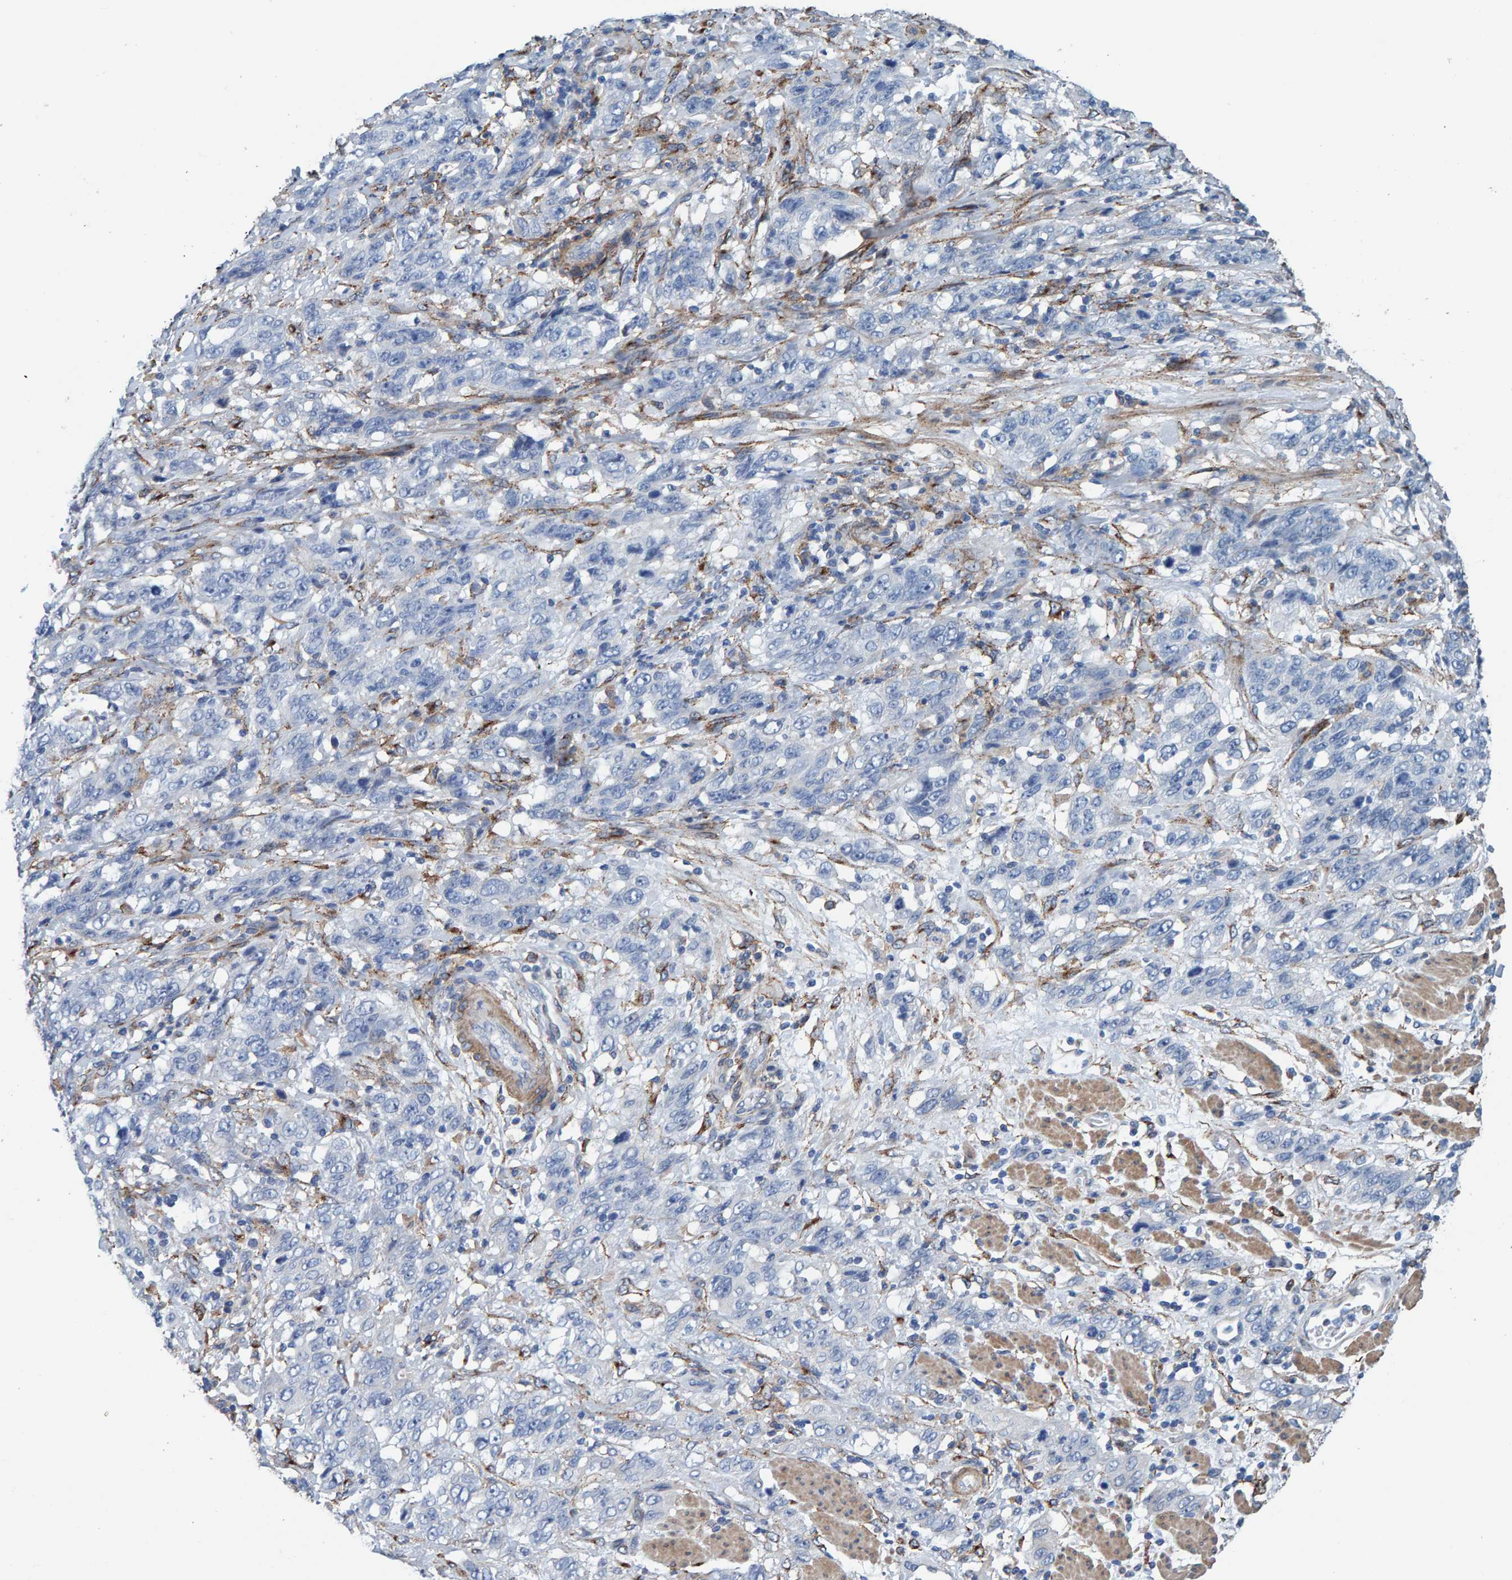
{"staining": {"intensity": "negative", "quantity": "none", "location": "none"}, "tissue": "stomach cancer", "cell_type": "Tumor cells", "image_type": "cancer", "snomed": [{"axis": "morphology", "description": "Adenocarcinoma, NOS"}, {"axis": "topography", "description": "Stomach"}], "caption": "Immunohistochemistry micrograph of neoplastic tissue: adenocarcinoma (stomach) stained with DAB (3,3'-diaminobenzidine) demonstrates no significant protein expression in tumor cells.", "gene": "LRP1", "patient": {"sex": "male", "age": 48}}